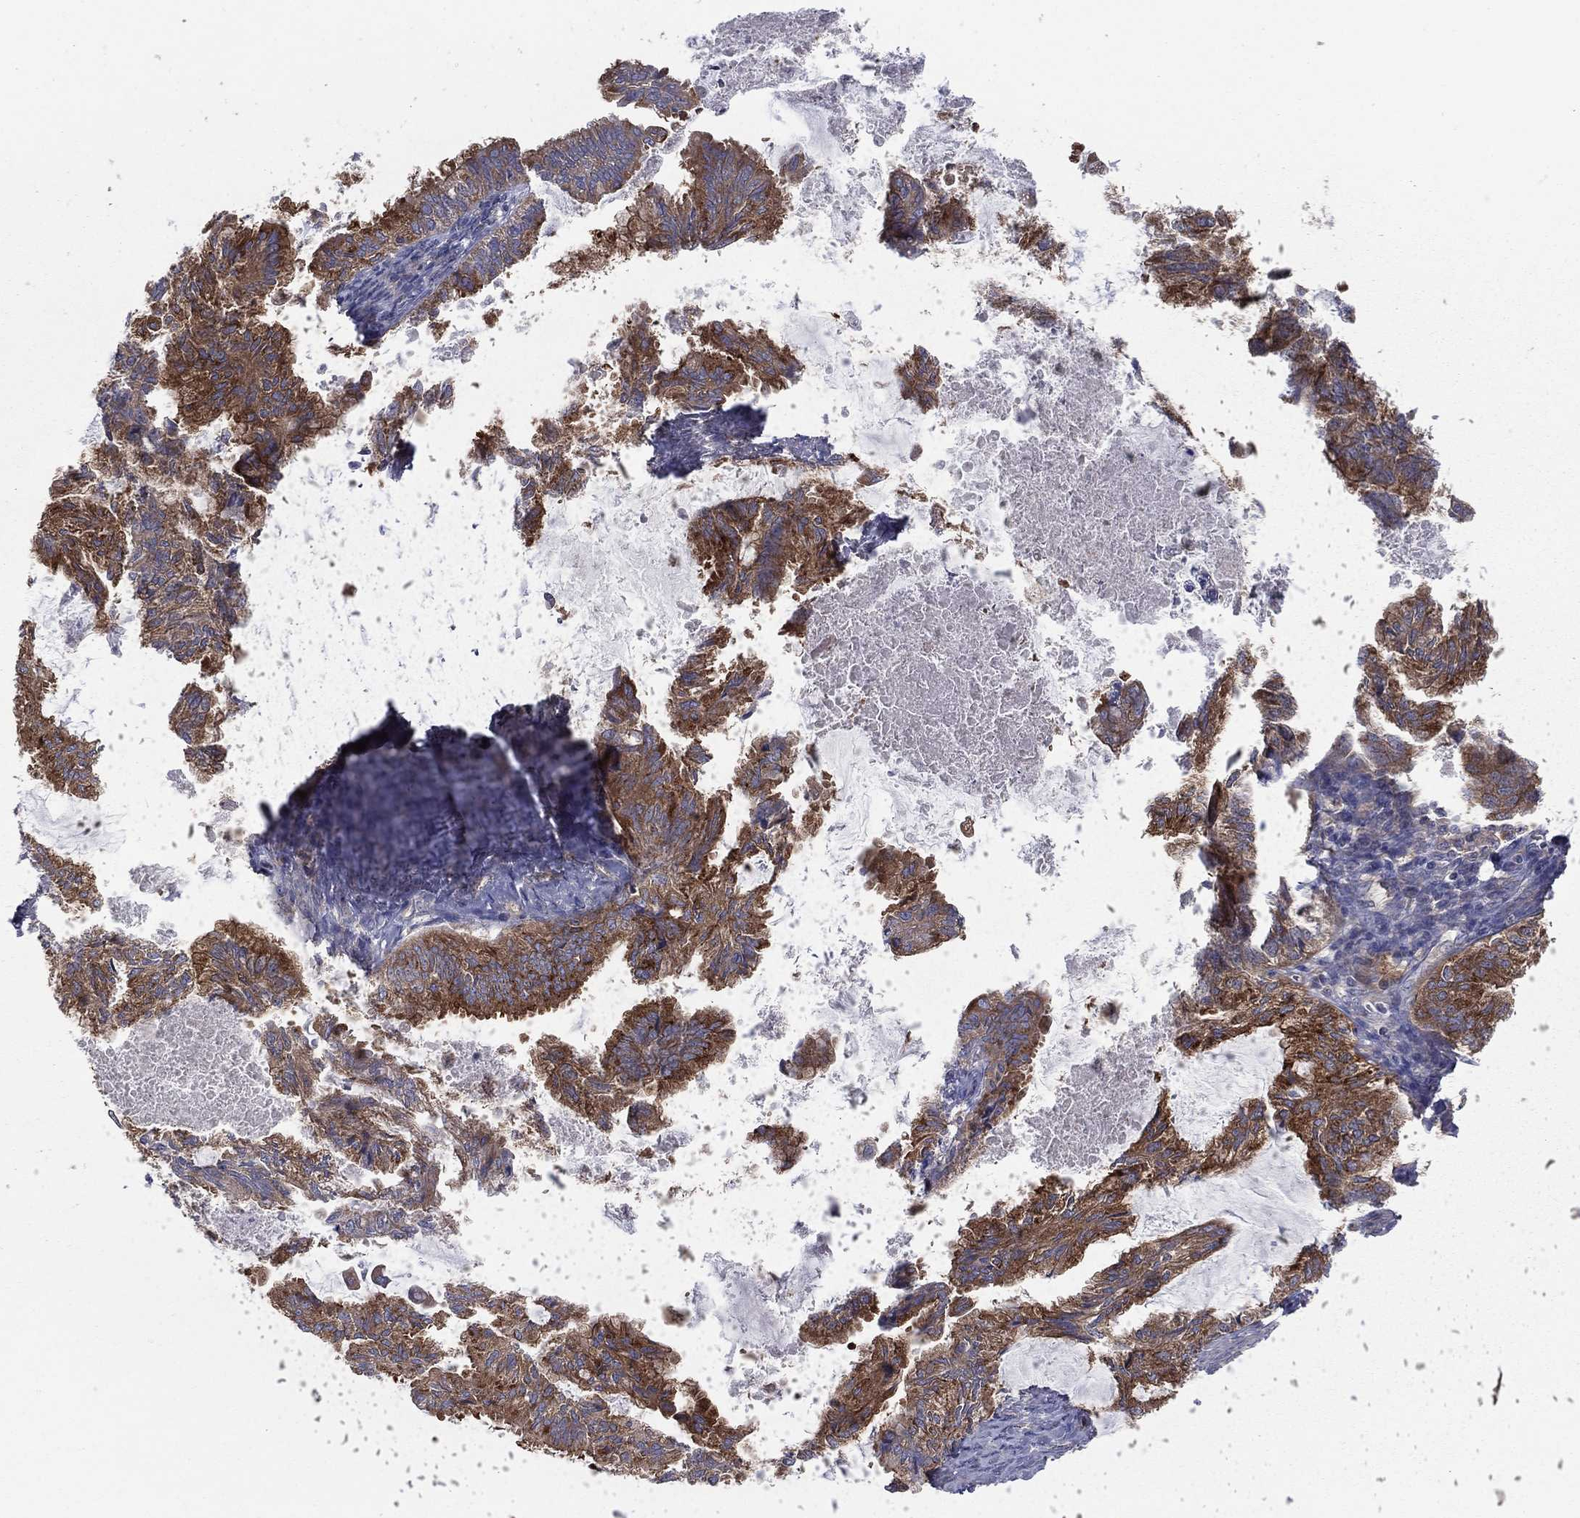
{"staining": {"intensity": "strong", "quantity": "25%-75%", "location": "cytoplasmic/membranous"}, "tissue": "endometrial cancer", "cell_type": "Tumor cells", "image_type": "cancer", "snomed": [{"axis": "morphology", "description": "Adenocarcinoma, NOS"}, {"axis": "topography", "description": "Endometrium"}], "caption": "Immunohistochemistry (IHC) of human endometrial cancer demonstrates high levels of strong cytoplasmic/membranous staining in approximately 25%-75% of tumor cells. Using DAB (brown) and hematoxylin (blue) stains, captured at high magnification using brightfield microscopy.", "gene": "RNF123", "patient": {"sex": "female", "age": 86}}